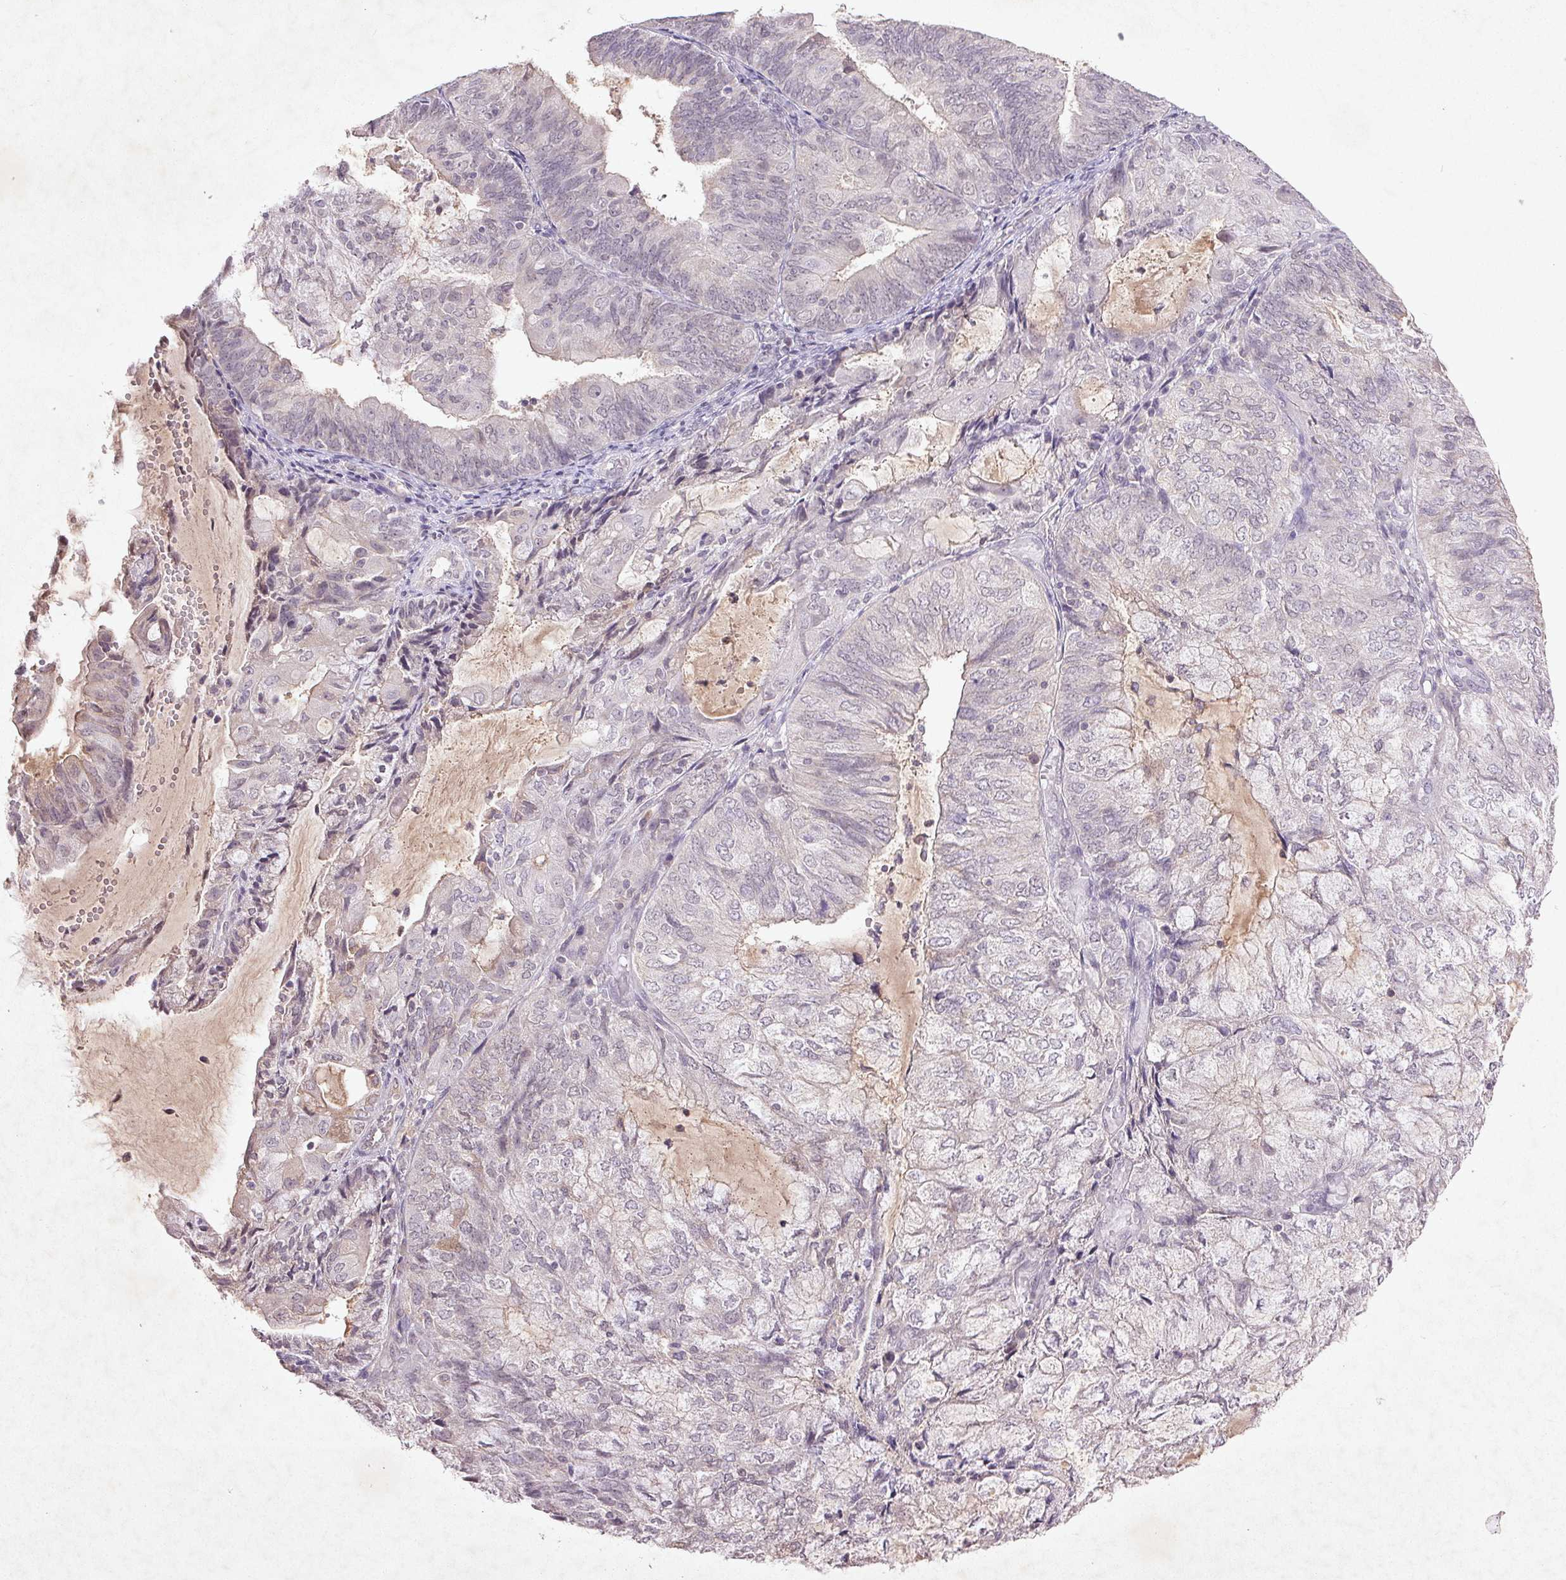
{"staining": {"intensity": "negative", "quantity": "none", "location": "none"}, "tissue": "endometrial cancer", "cell_type": "Tumor cells", "image_type": "cancer", "snomed": [{"axis": "morphology", "description": "Adenocarcinoma, NOS"}, {"axis": "topography", "description": "Endometrium"}], "caption": "The IHC micrograph has no significant expression in tumor cells of endometrial cancer (adenocarcinoma) tissue.", "gene": "FAM168B", "patient": {"sex": "female", "age": 81}}